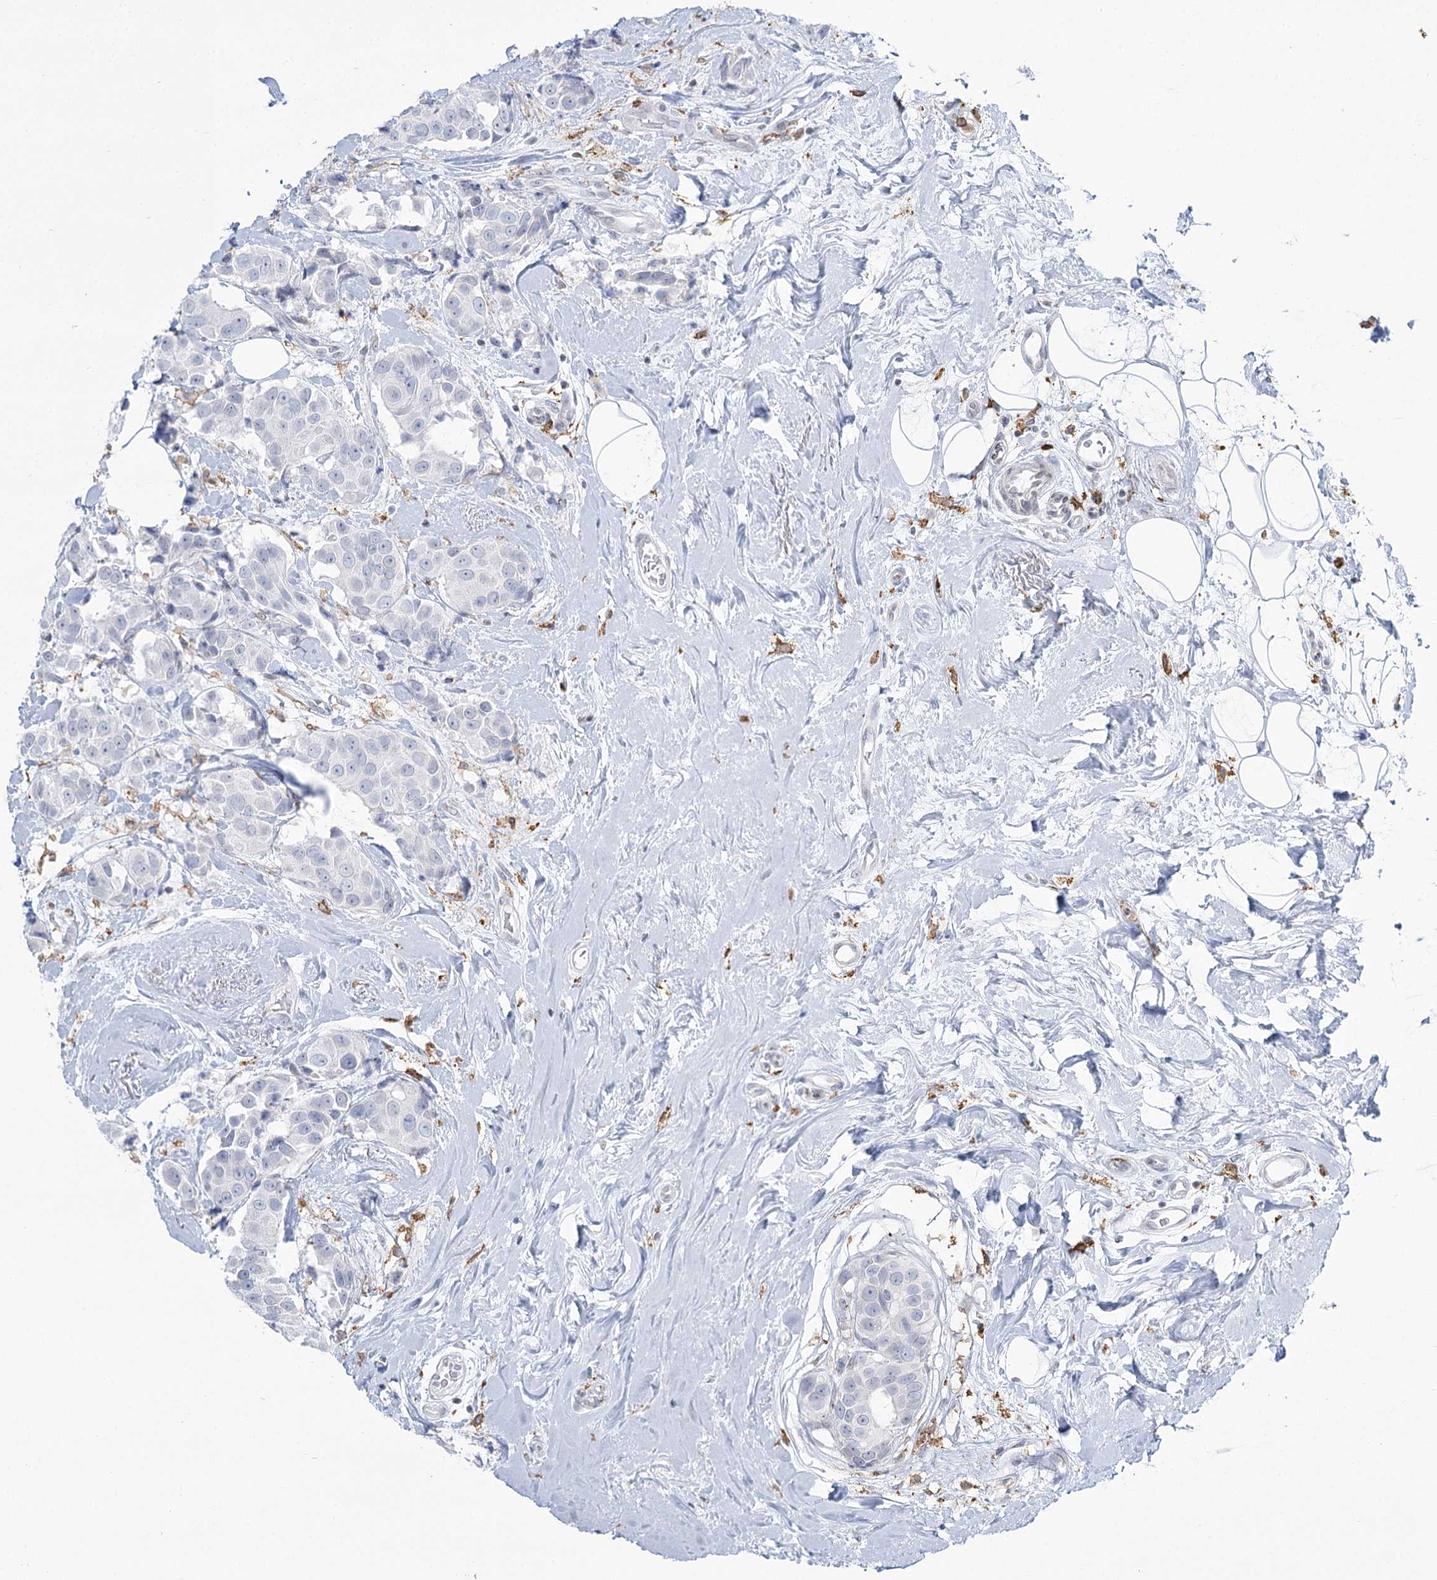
{"staining": {"intensity": "negative", "quantity": "none", "location": "none"}, "tissue": "breast cancer", "cell_type": "Tumor cells", "image_type": "cancer", "snomed": [{"axis": "morphology", "description": "Normal tissue, NOS"}, {"axis": "morphology", "description": "Duct carcinoma"}, {"axis": "topography", "description": "Breast"}], "caption": "Immunohistochemistry histopathology image of human breast infiltrating ductal carcinoma stained for a protein (brown), which shows no positivity in tumor cells.", "gene": "C11orf1", "patient": {"sex": "female", "age": 39}}